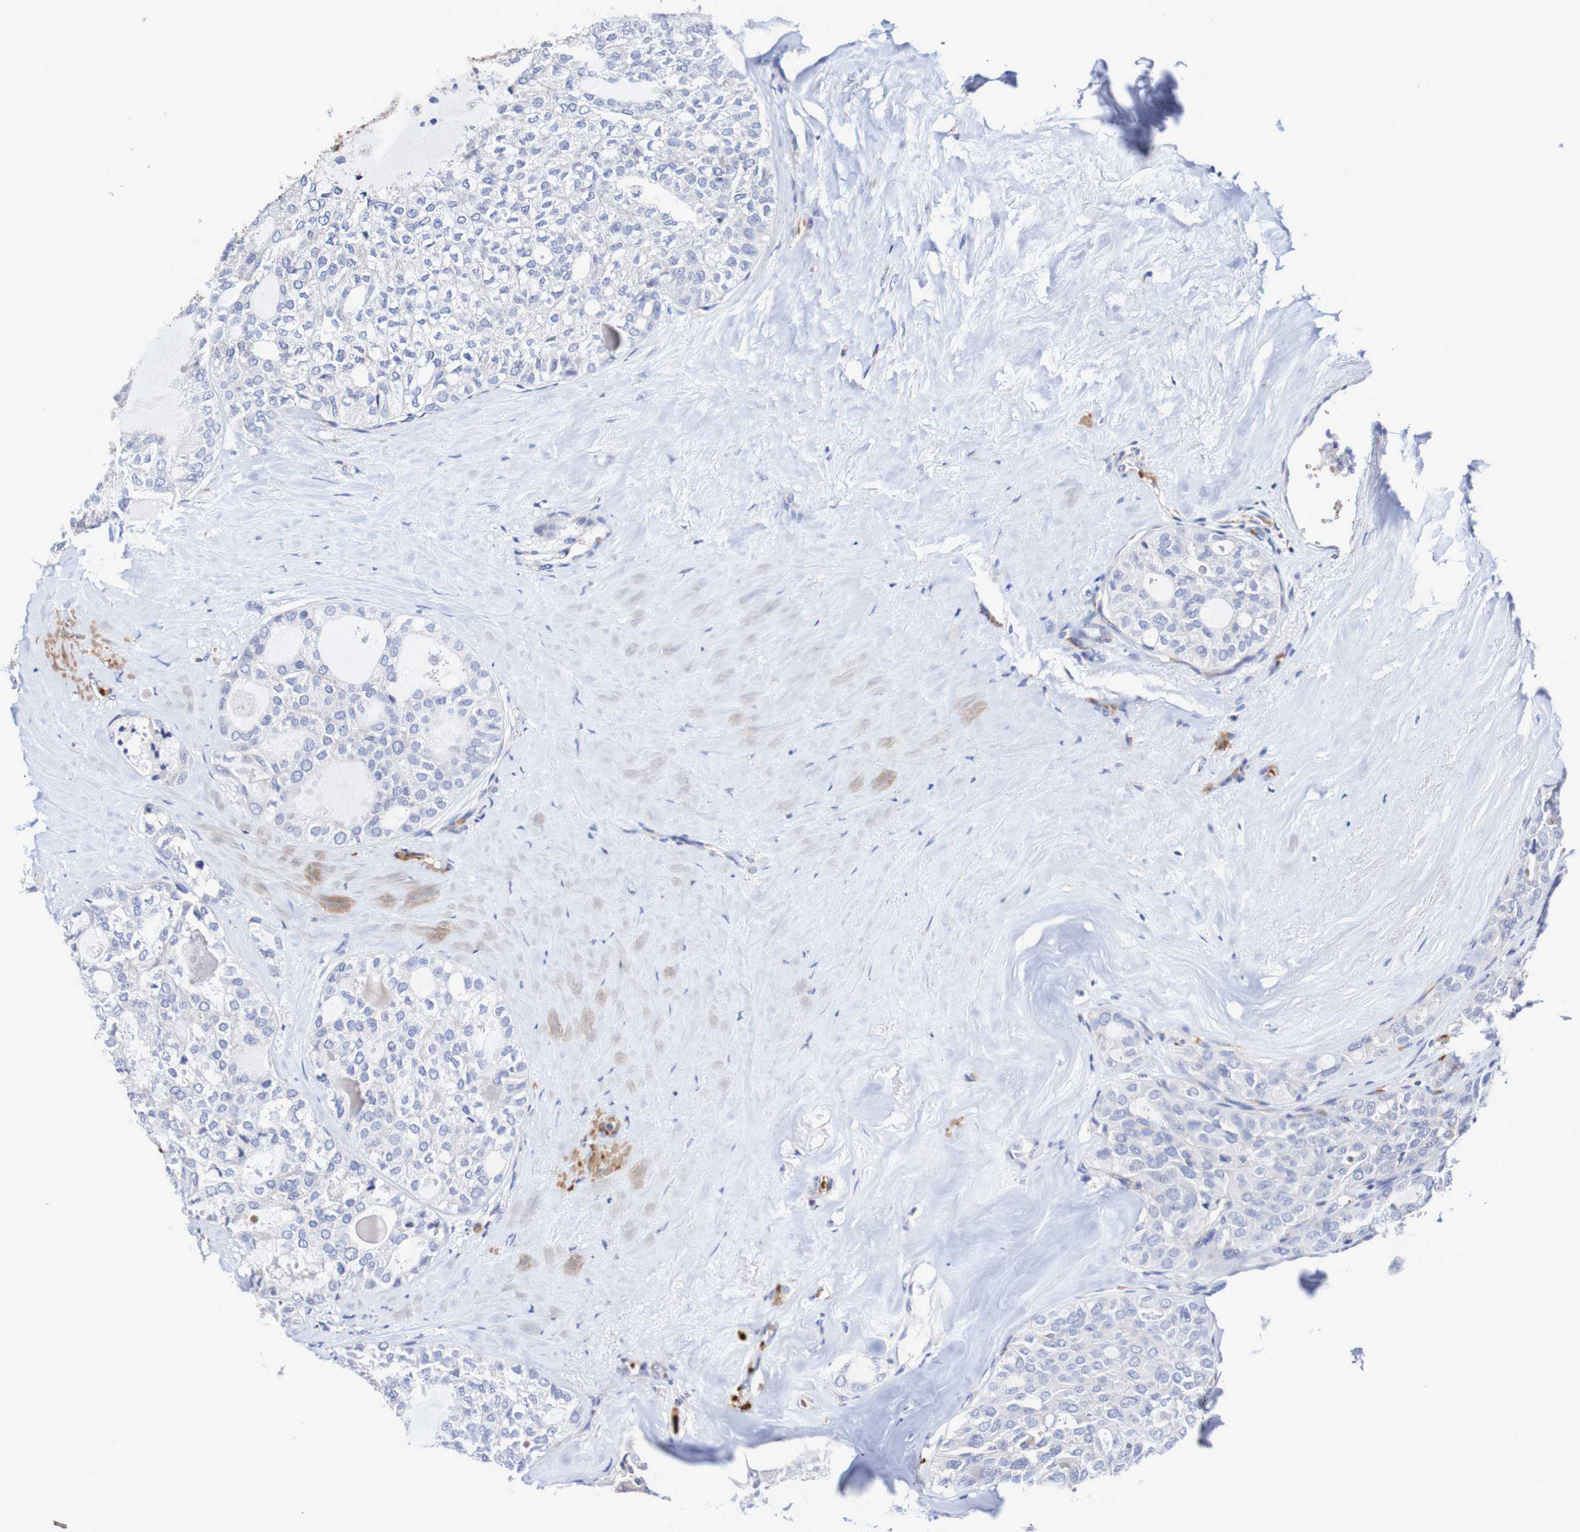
{"staining": {"intensity": "negative", "quantity": "none", "location": "none"}, "tissue": "thyroid cancer", "cell_type": "Tumor cells", "image_type": "cancer", "snomed": [{"axis": "morphology", "description": "Follicular adenoma carcinoma, NOS"}, {"axis": "topography", "description": "Thyroid gland"}], "caption": "This is an IHC photomicrograph of human follicular adenoma carcinoma (thyroid). There is no expression in tumor cells.", "gene": "WNT4", "patient": {"sex": "male", "age": 75}}